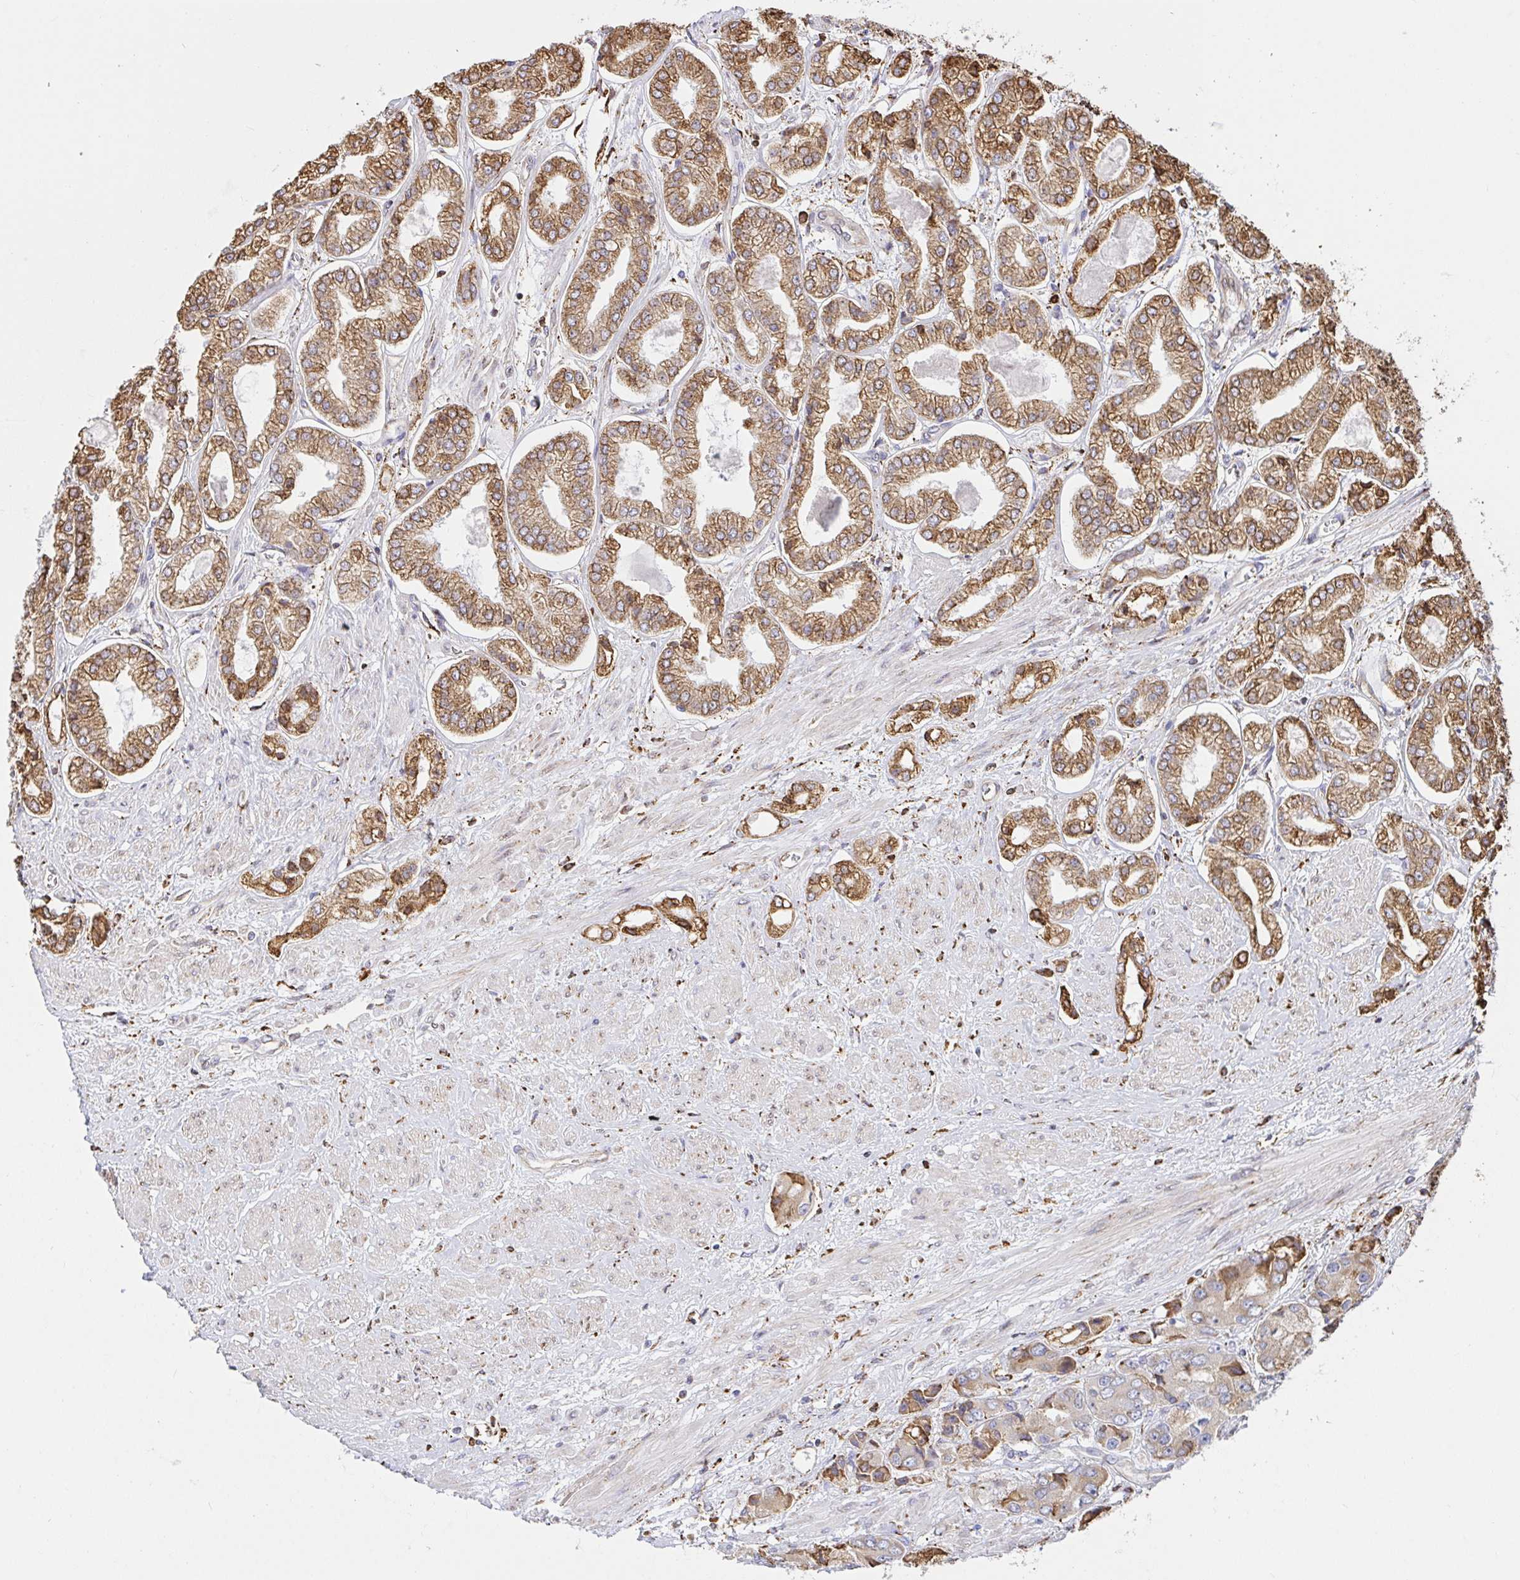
{"staining": {"intensity": "moderate", "quantity": ">75%", "location": "cytoplasmic/membranous"}, "tissue": "prostate cancer", "cell_type": "Tumor cells", "image_type": "cancer", "snomed": [{"axis": "morphology", "description": "Adenocarcinoma, Low grade"}, {"axis": "topography", "description": "Prostate"}], "caption": "The image reveals staining of prostate cancer, revealing moderate cytoplasmic/membranous protein positivity (brown color) within tumor cells.", "gene": "CLGN", "patient": {"sex": "male", "age": 69}}